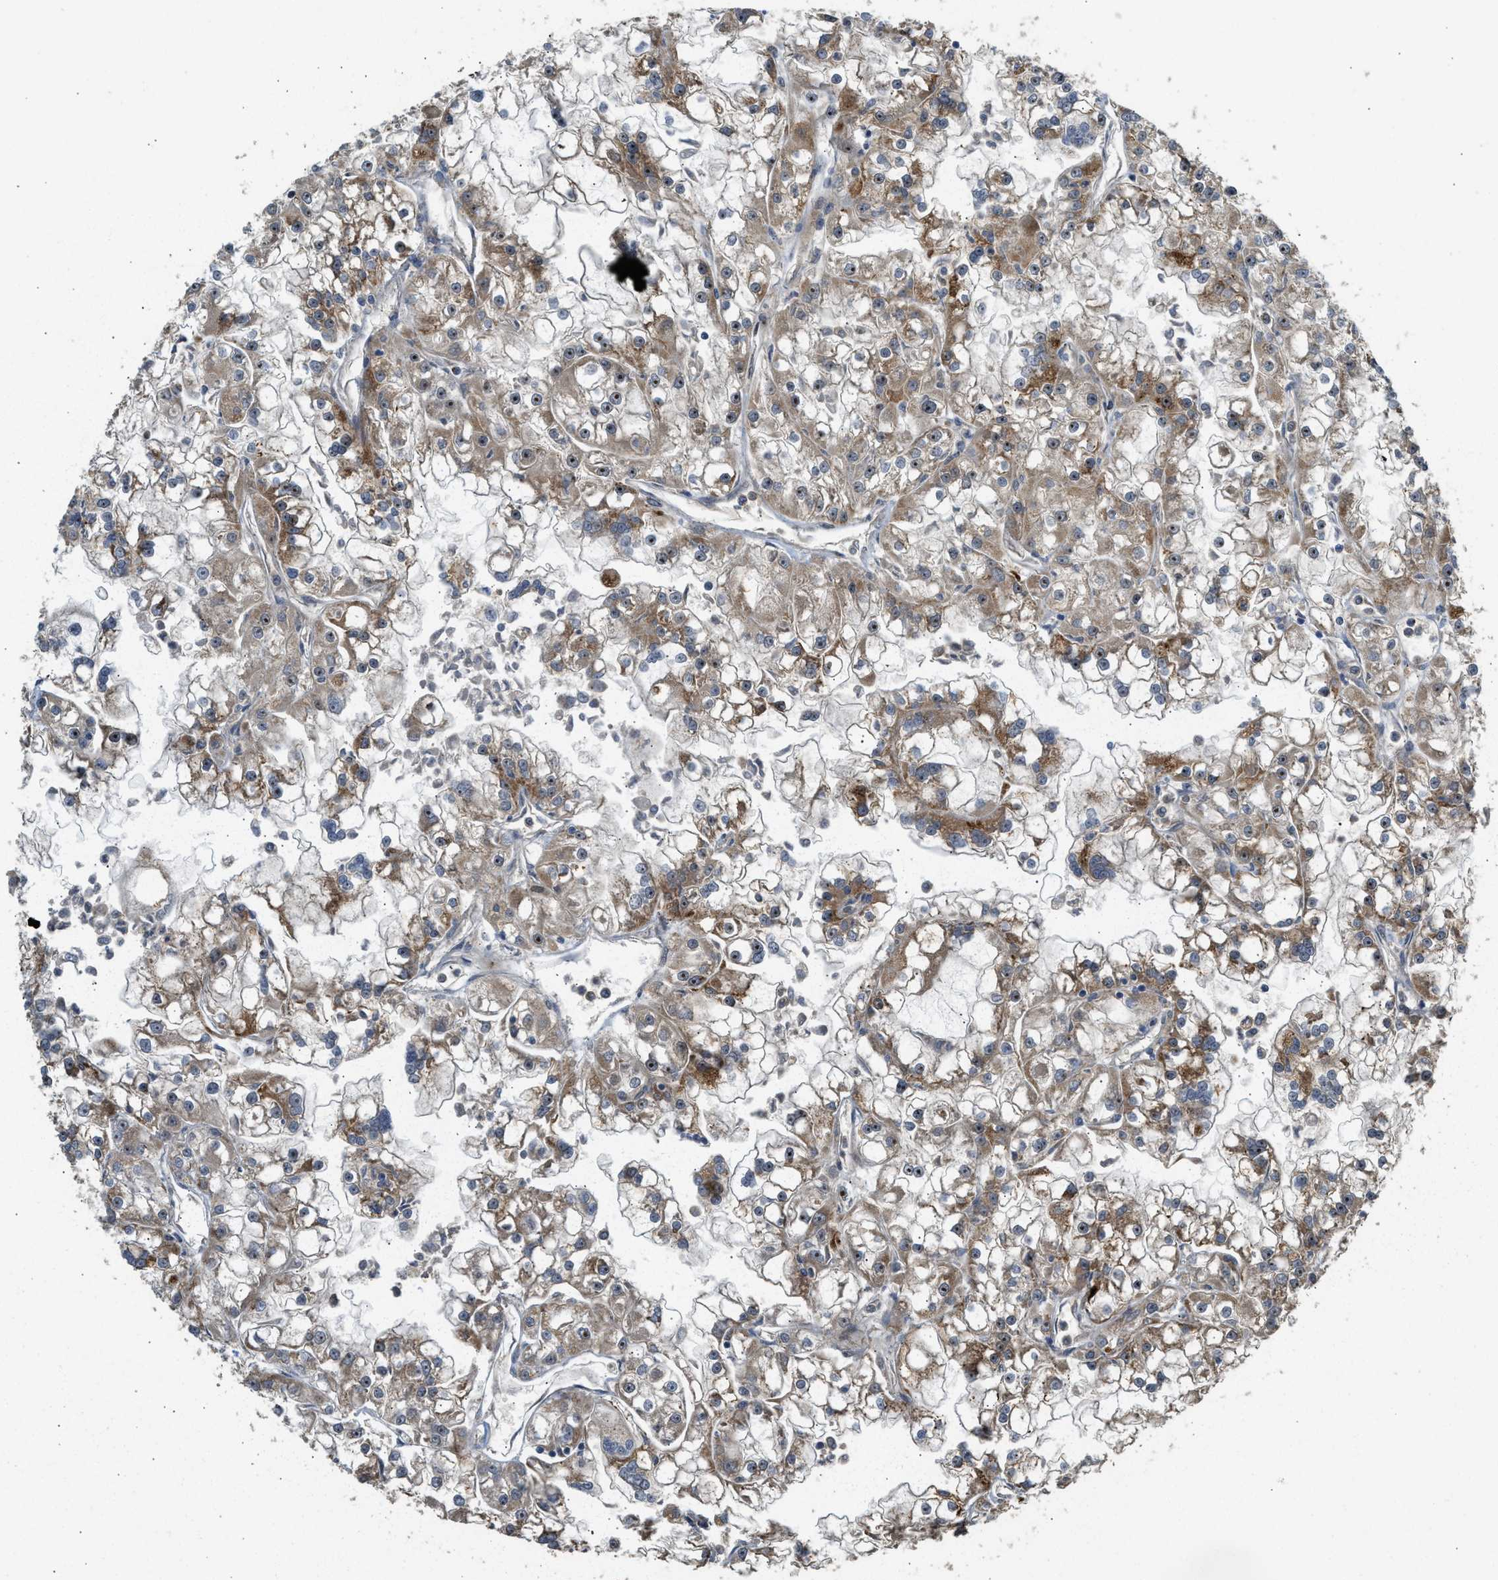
{"staining": {"intensity": "moderate", "quantity": ">75%", "location": "cytoplasmic/membranous,nuclear"}, "tissue": "renal cancer", "cell_type": "Tumor cells", "image_type": "cancer", "snomed": [{"axis": "morphology", "description": "Adenocarcinoma, NOS"}, {"axis": "topography", "description": "Kidney"}], "caption": "Moderate cytoplasmic/membranous and nuclear expression for a protein is present in approximately >75% of tumor cells of renal adenocarcinoma using immunohistochemistry.", "gene": "GET1", "patient": {"sex": "female", "age": 52}}